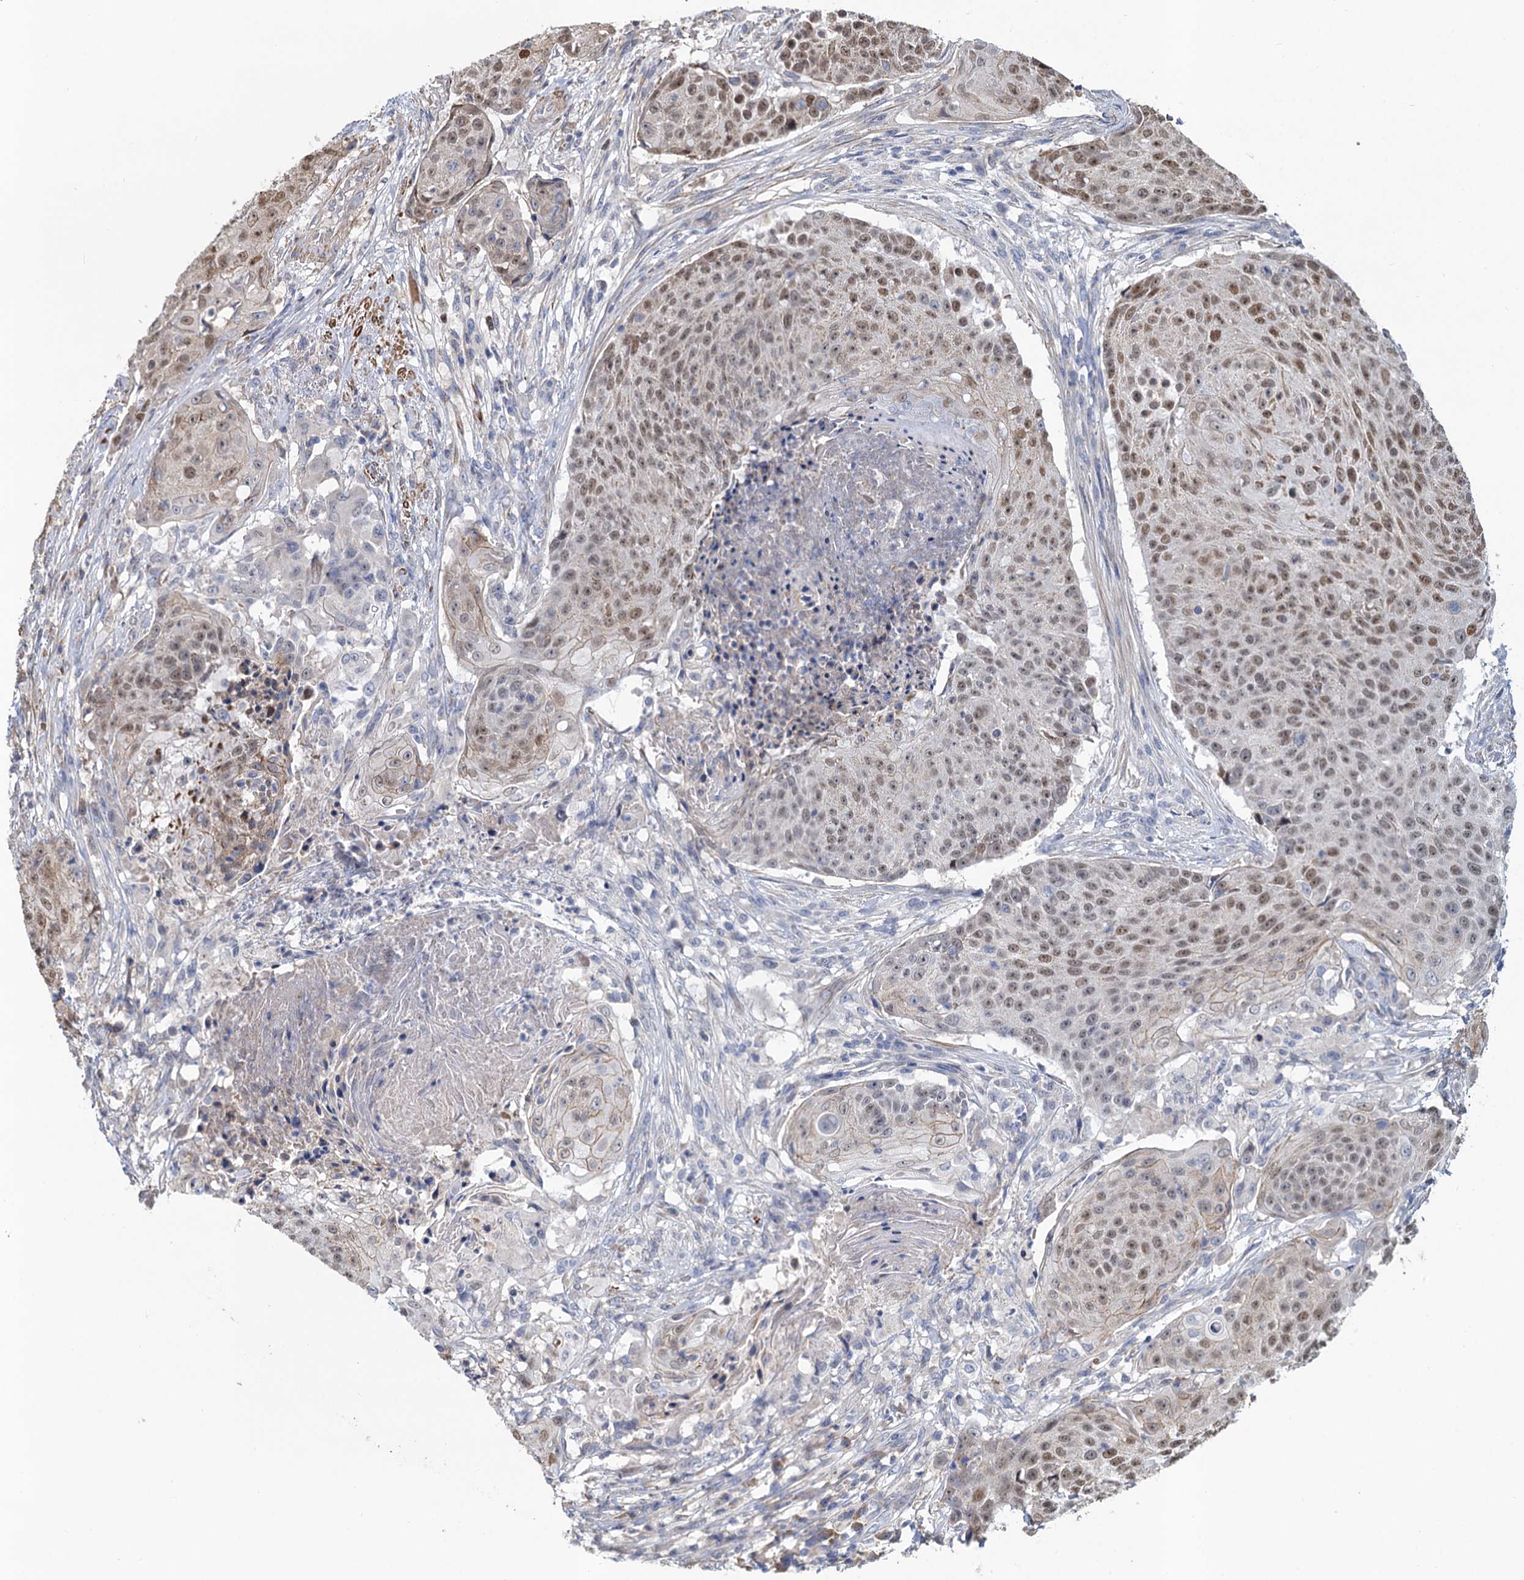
{"staining": {"intensity": "weak", "quantity": ">75%", "location": "nuclear"}, "tissue": "urothelial cancer", "cell_type": "Tumor cells", "image_type": "cancer", "snomed": [{"axis": "morphology", "description": "Urothelial carcinoma, High grade"}, {"axis": "topography", "description": "Urinary bladder"}], "caption": "Immunohistochemical staining of high-grade urothelial carcinoma shows weak nuclear protein staining in about >75% of tumor cells. (IHC, brightfield microscopy, high magnification).", "gene": "ALKBH7", "patient": {"sex": "female", "age": 63}}